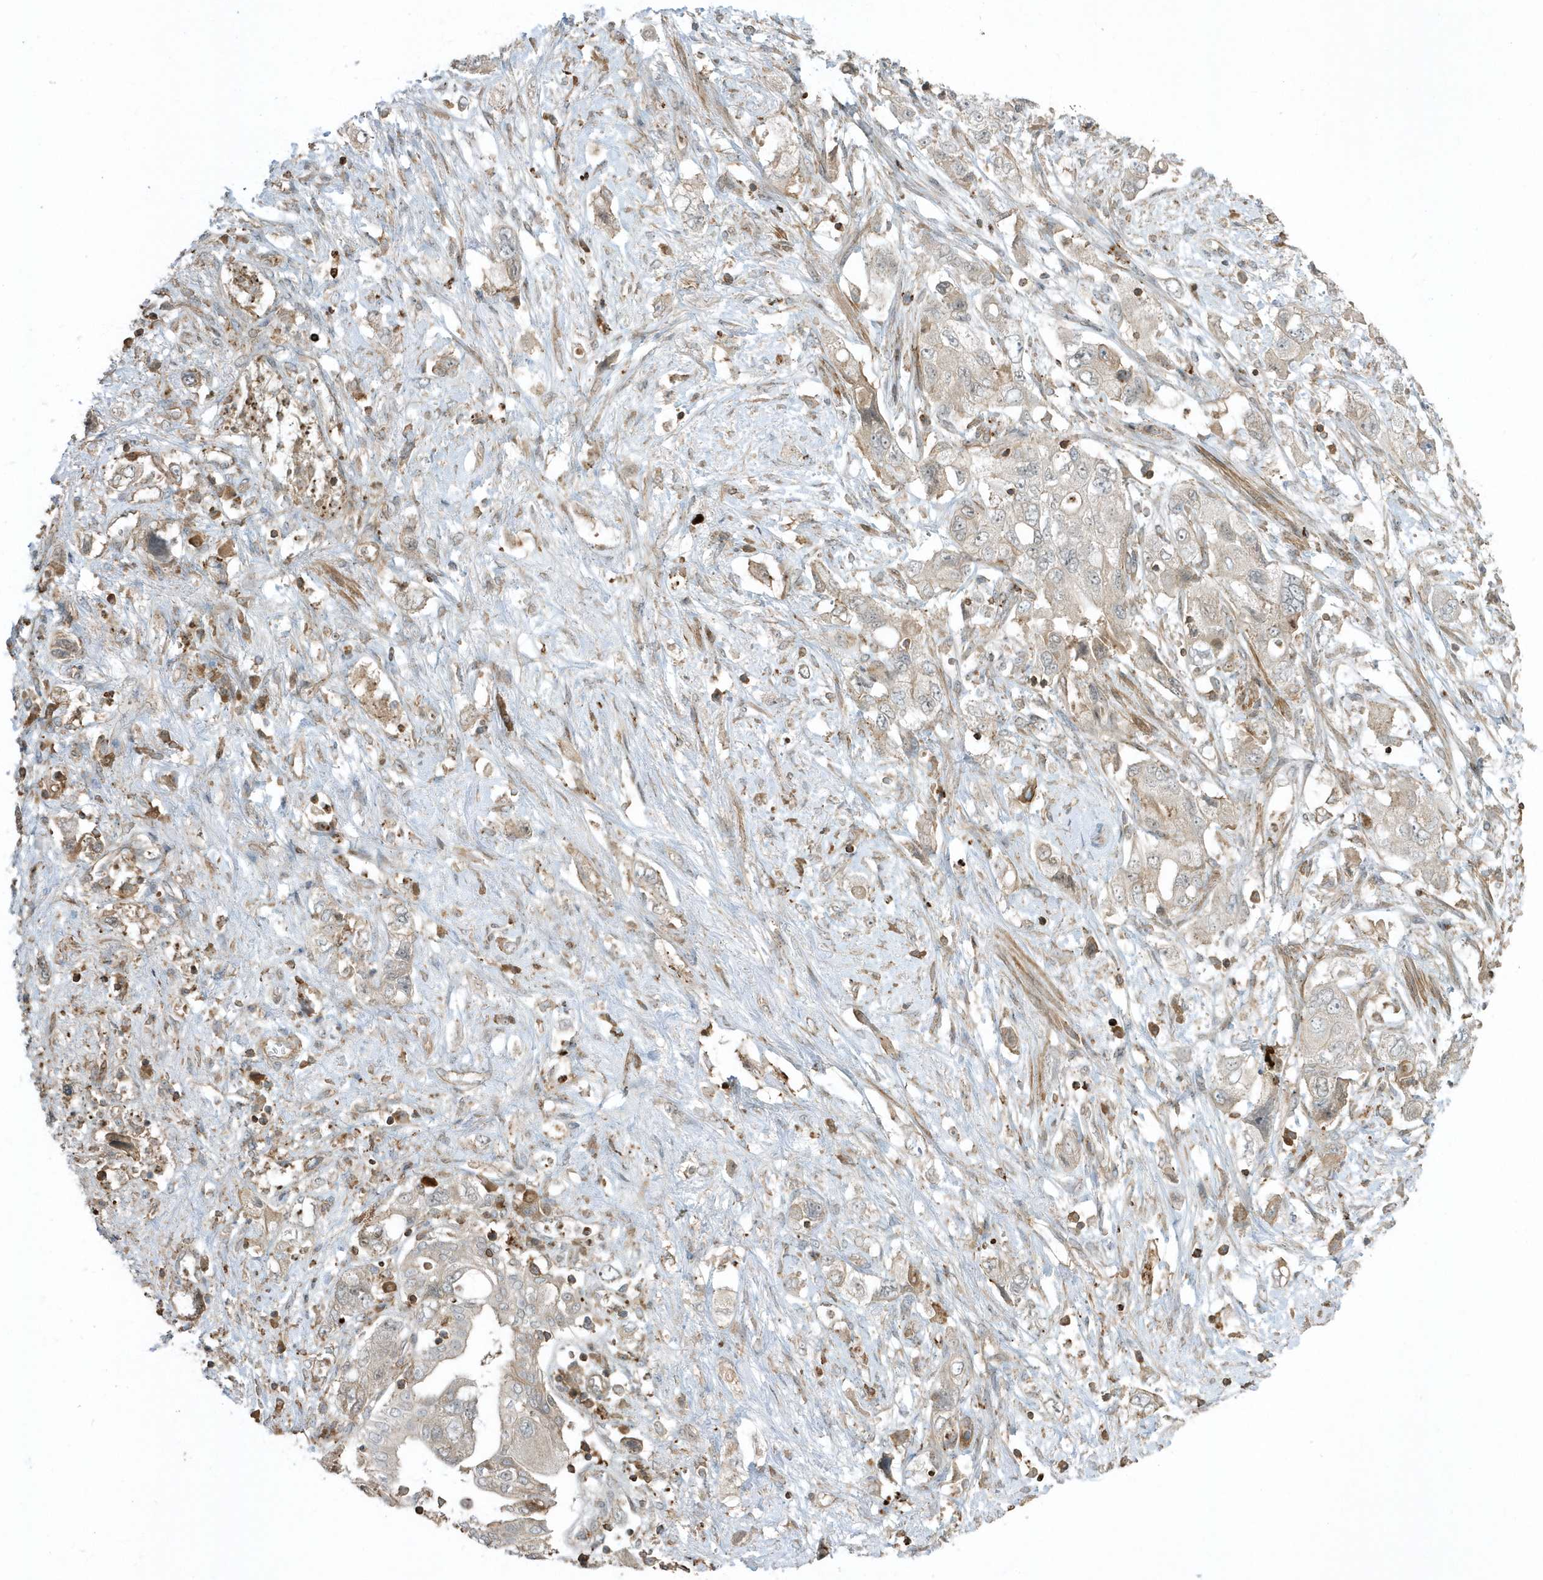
{"staining": {"intensity": "weak", "quantity": ">75%", "location": "cytoplasmic/membranous"}, "tissue": "pancreatic cancer", "cell_type": "Tumor cells", "image_type": "cancer", "snomed": [{"axis": "morphology", "description": "Adenocarcinoma, NOS"}, {"axis": "topography", "description": "Pancreas"}], "caption": "Immunohistochemical staining of human pancreatic cancer (adenocarcinoma) displays low levels of weak cytoplasmic/membranous expression in approximately >75% of tumor cells. Using DAB (brown) and hematoxylin (blue) stains, captured at high magnification using brightfield microscopy.", "gene": "ZBTB8A", "patient": {"sex": "female", "age": 73}}